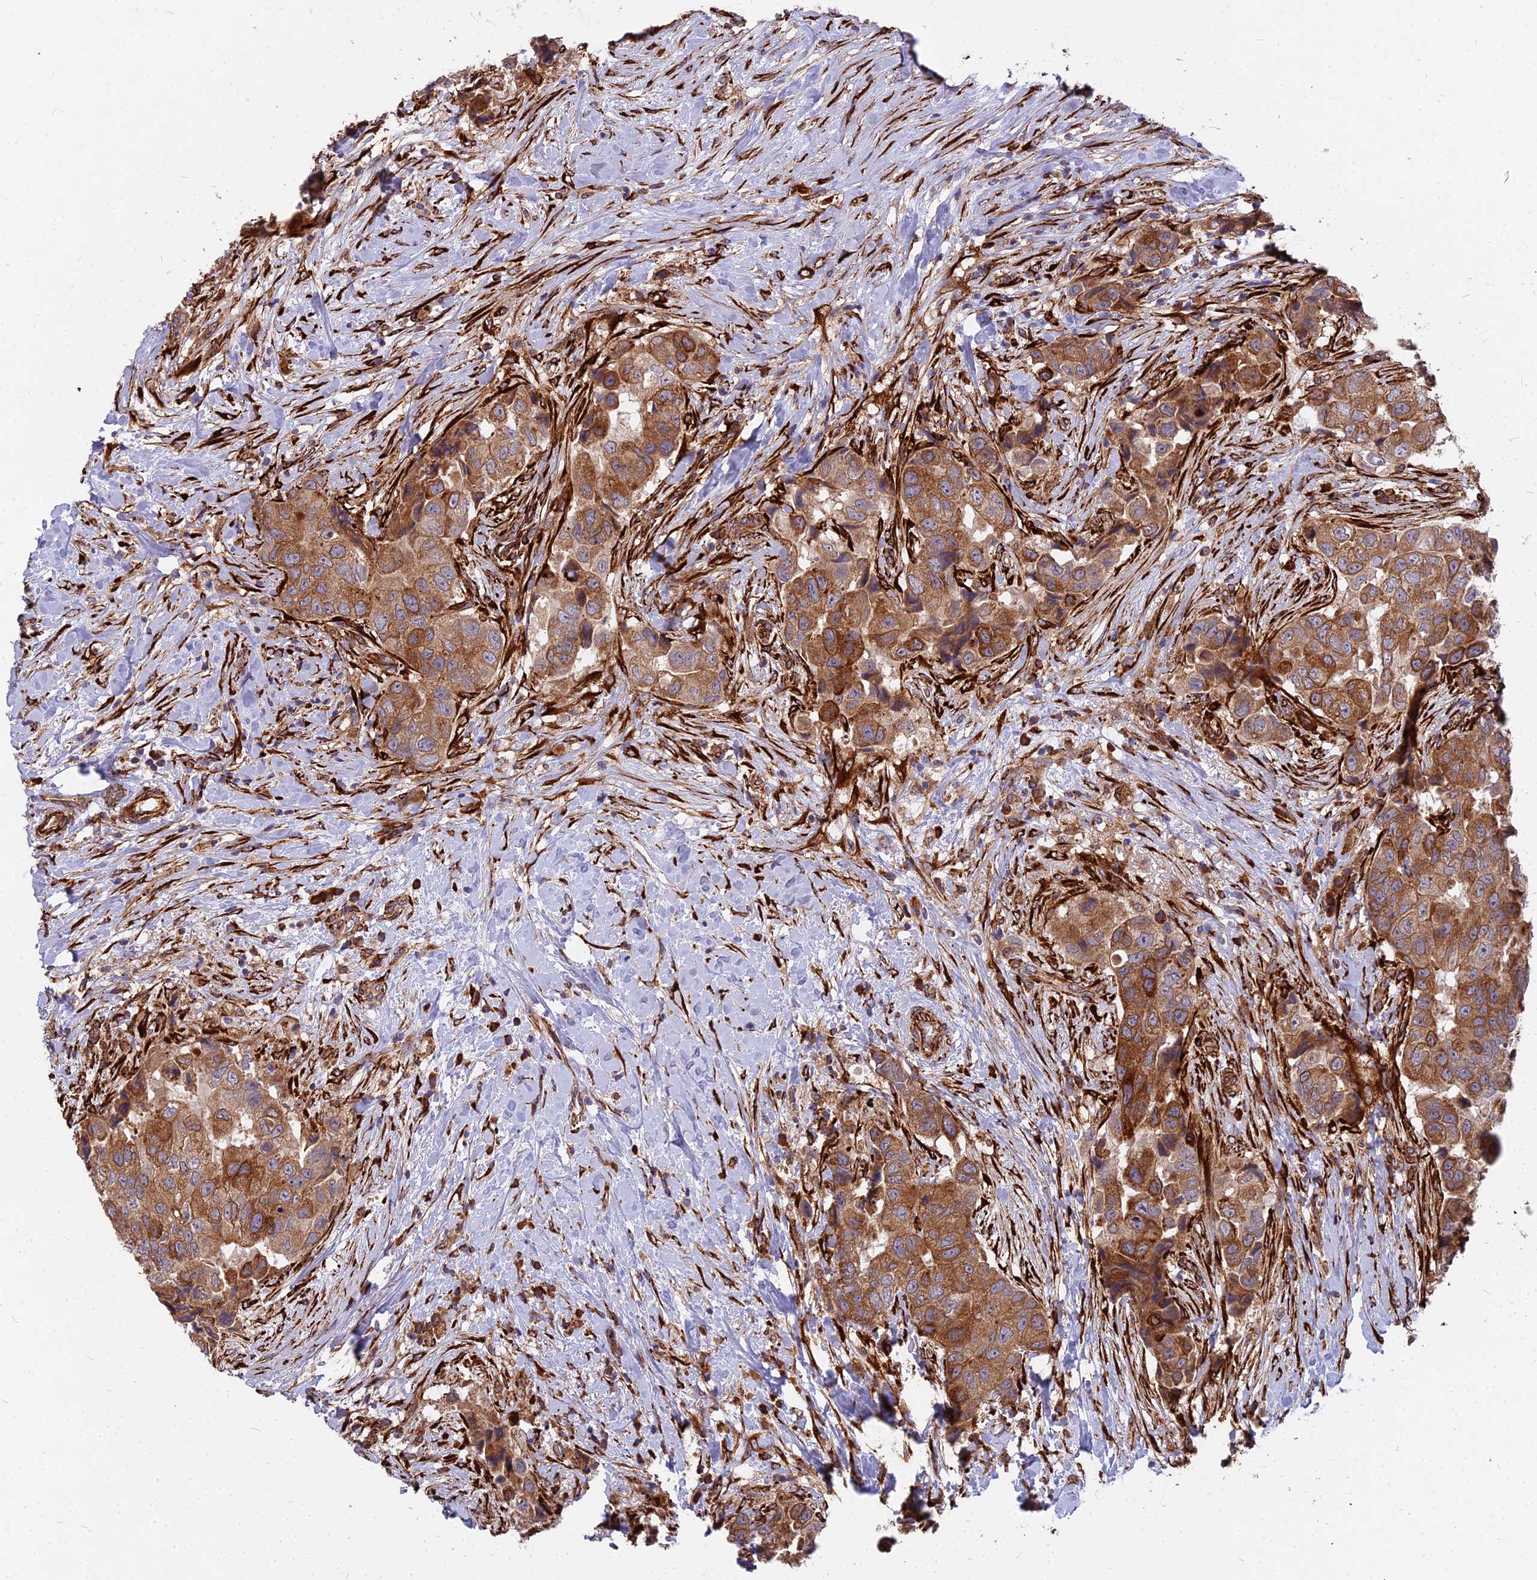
{"staining": {"intensity": "moderate", "quantity": ">75%", "location": "cytoplasmic/membranous"}, "tissue": "breast cancer", "cell_type": "Tumor cells", "image_type": "cancer", "snomed": [{"axis": "morphology", "description": "Normal tissue, NOS"}, {"axis": "morphology", "description": "Duct carcinoma"}, {"axis": "topography", "description": "Breast"}], "caption": "Intraductal carcinoma (breast) tissue shows moderate cytoplasmic/membranous staining in approximately >75% of tumor cells, visualized by immunohistochemistry. The protein of interest is stained brown, and the nuclei are stained in blue (DAB (3,3'-diaminobenzidine) IHC with brightfield microscopy, high magnification).", "gene": "NDUFAF7", "patient": {"sex": "female", "age": 62}}